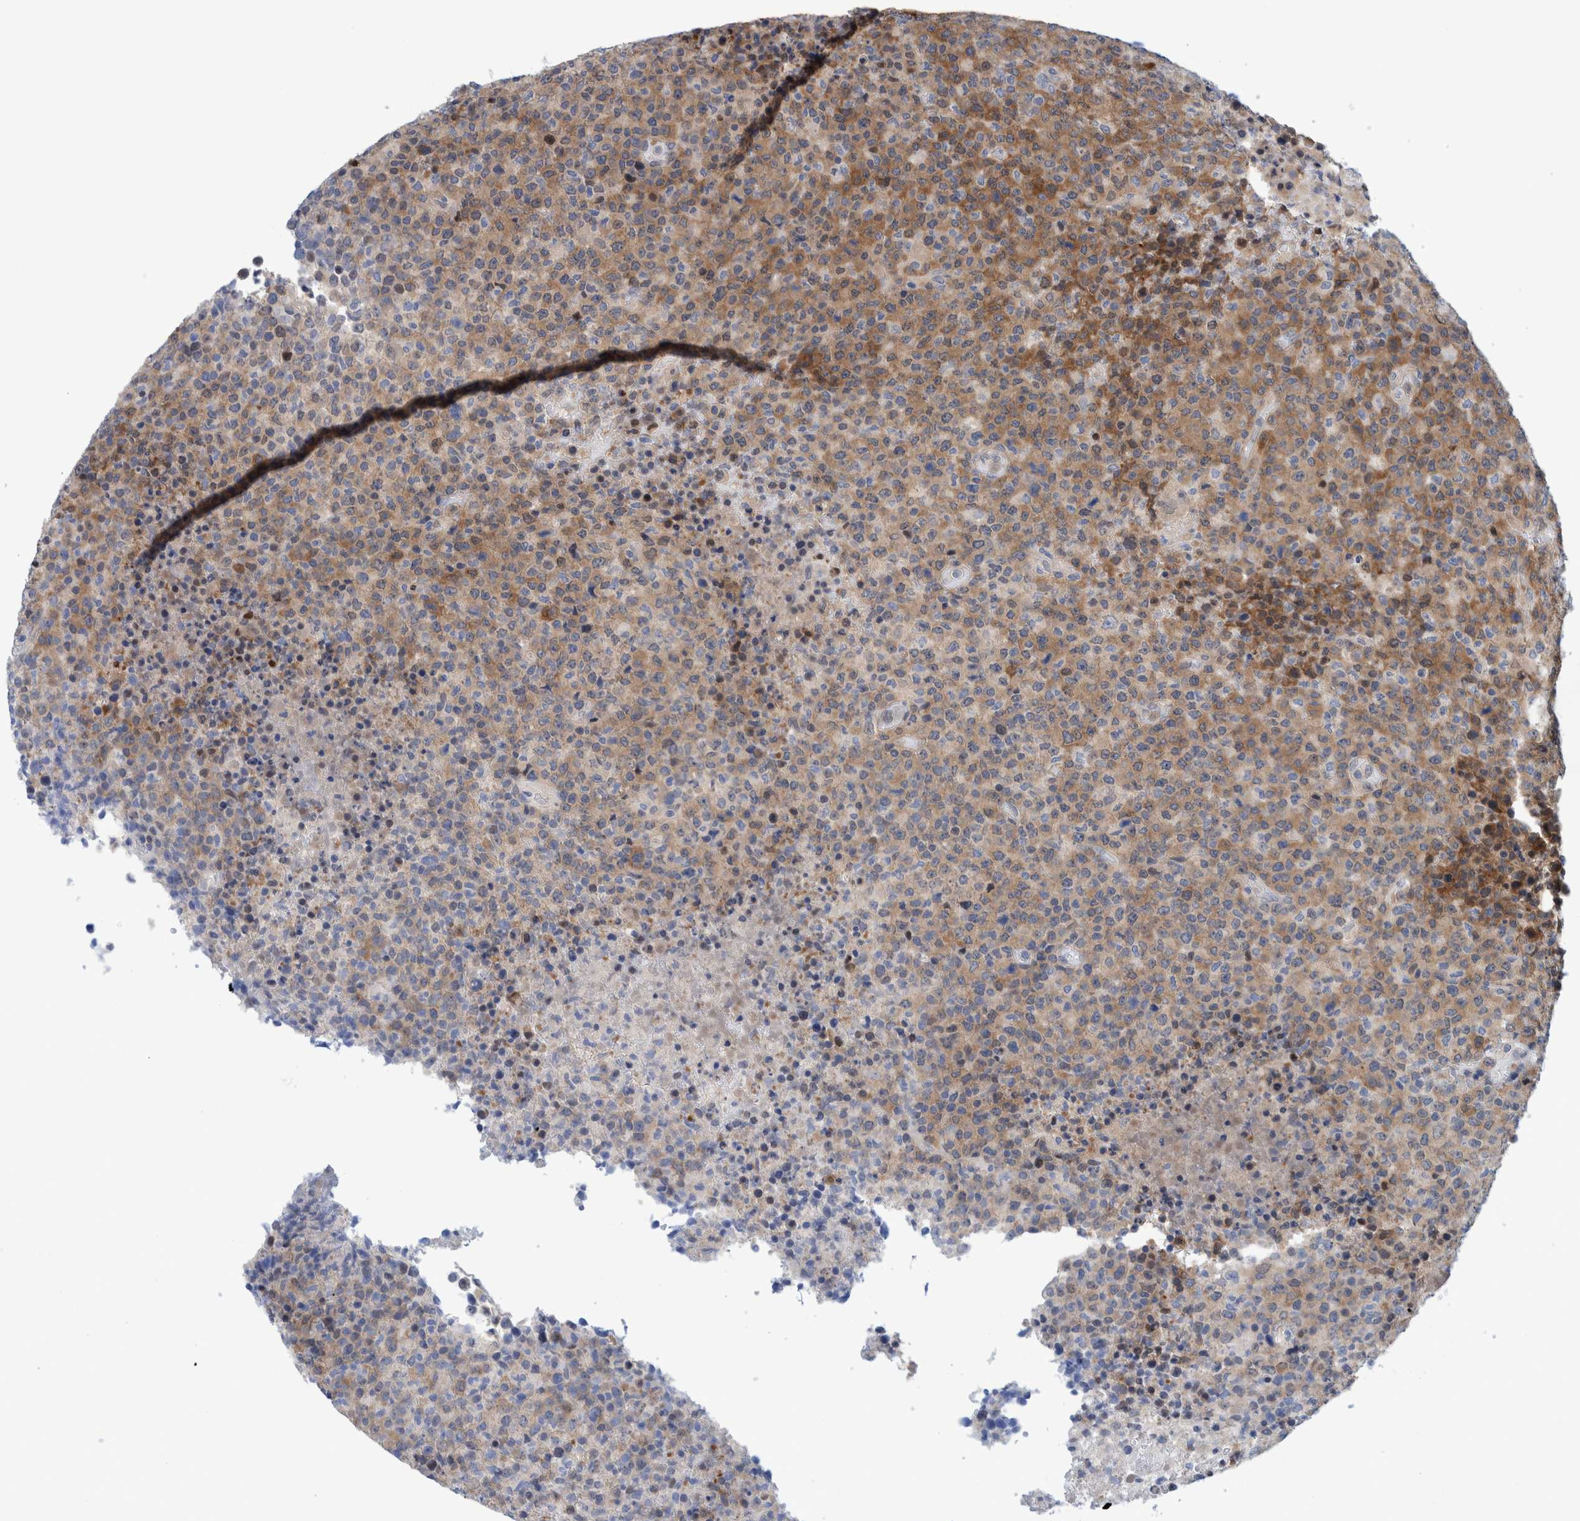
{"staining": {"intensity": "moderate", "quantity": "25%-75%", "location": "cytoplasmic/membranous"}, "tissue": "lymphoma", "cell_type": "Tumor cells", "image_type": "cancer", "snomed": [{"axis": "morphology", "description": "Malignant lymphoma, non-Hodgkin's type, High grade"}, {"axis": "topography", "description": "Lymph node"}], "caption": "Immunohistochemistry (IHC) histopathology image of high-grade malignant lymphoma, non-Hodgkin's type stained for a protein (brown), which reveals medium levels of moderate cytoplasmic/membranous expression in about 25%-75% of tumor cells.", "gene": "PFAS", "patient": {"sex": "male", "age": 13}}